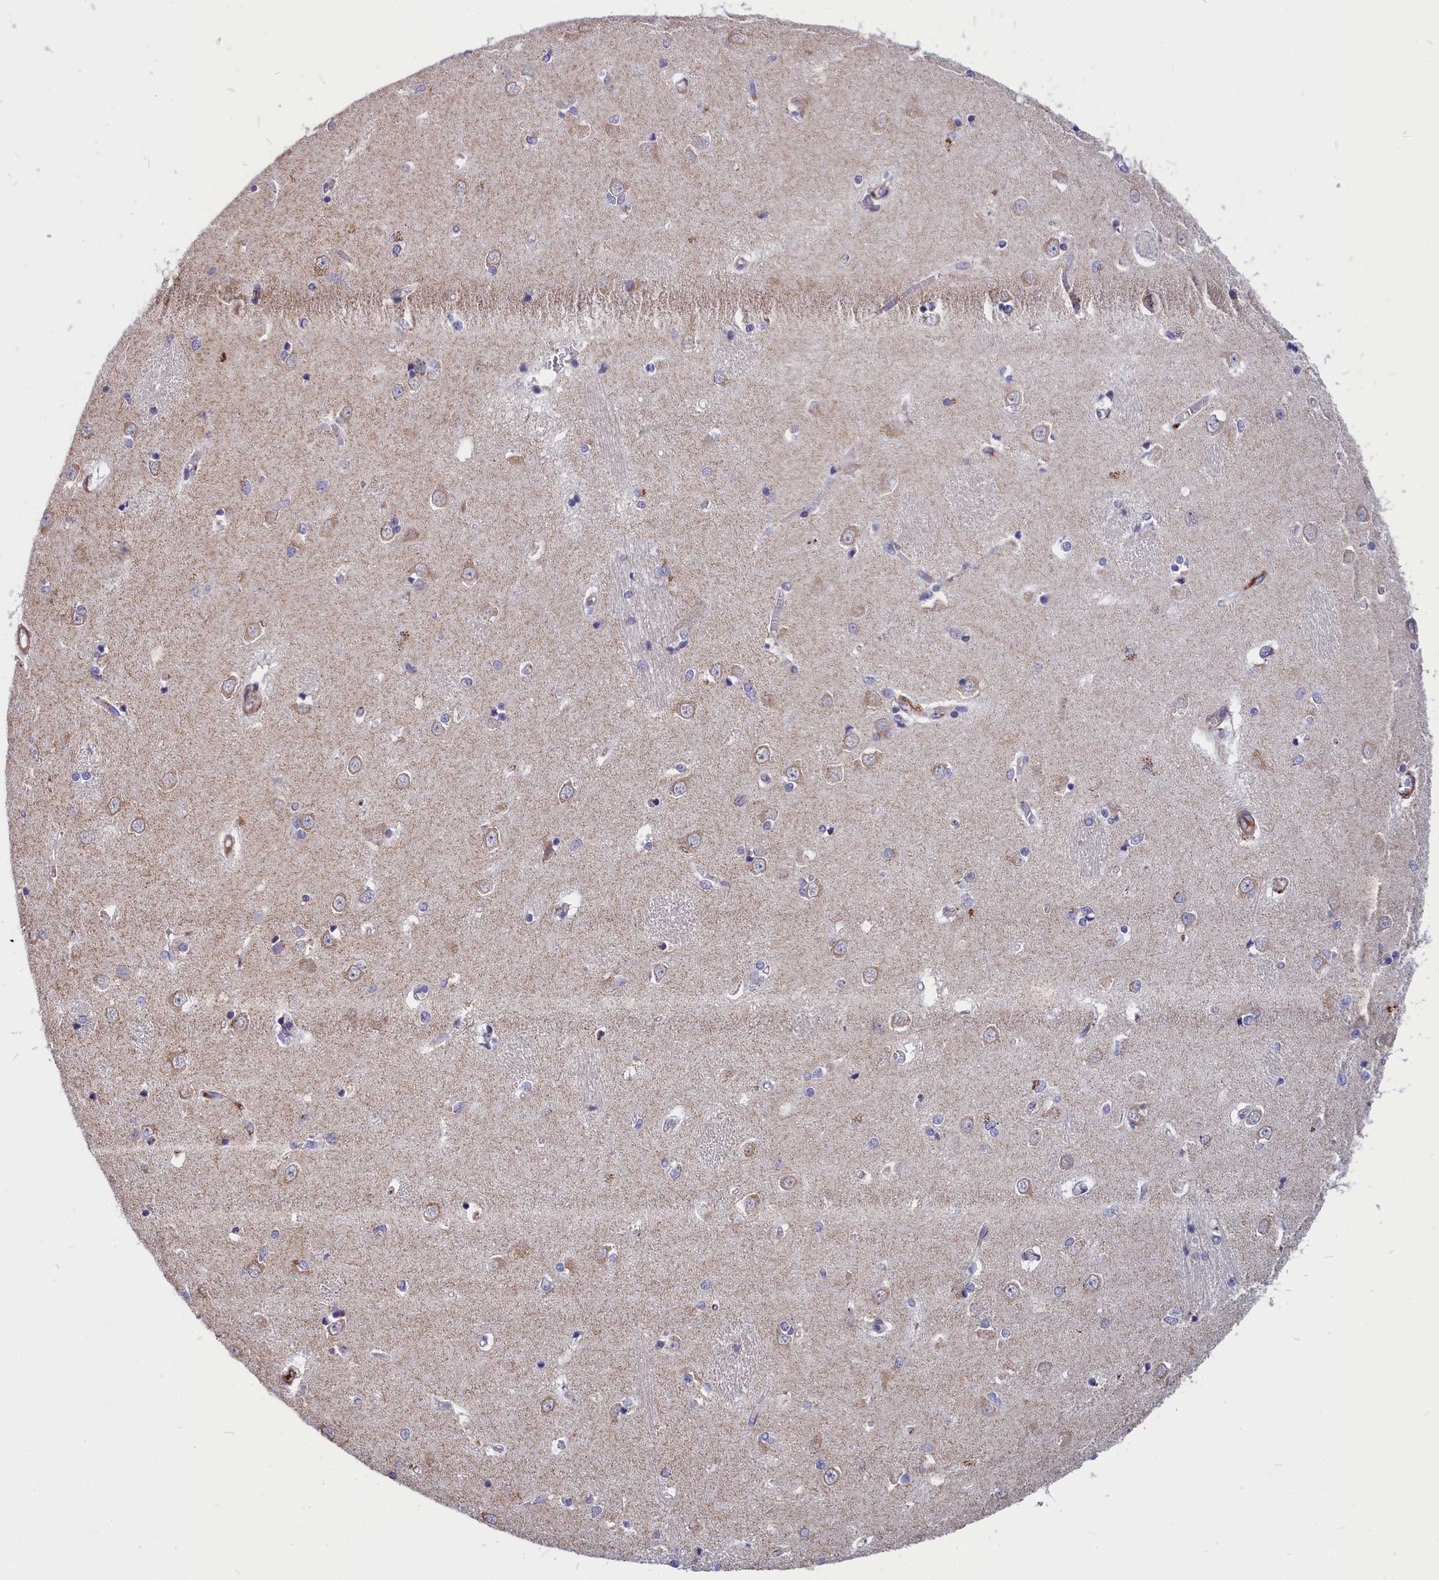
{"staining": {"intensity": "negative", "quantity": "none", "location": "none"}, "tissue": "caudate", "cell_type": "Glial cells", "image_type": "normal", "snomed": [{"axis": "morphology", "description": "Normal tissue, NOS"}, {"axis": "topography", "description": "Lateral ventricle wall"}], "caption": "A histopathology image of caudate stained for a protein displays no brown staining in glial cells. Brightfield microscopy of IHC stained with DAB (brown) and hematoxylin (blue), captured at high magnification.", "gene": "TUBGCP4", "patient": {"sex": "male", "age": 37}}